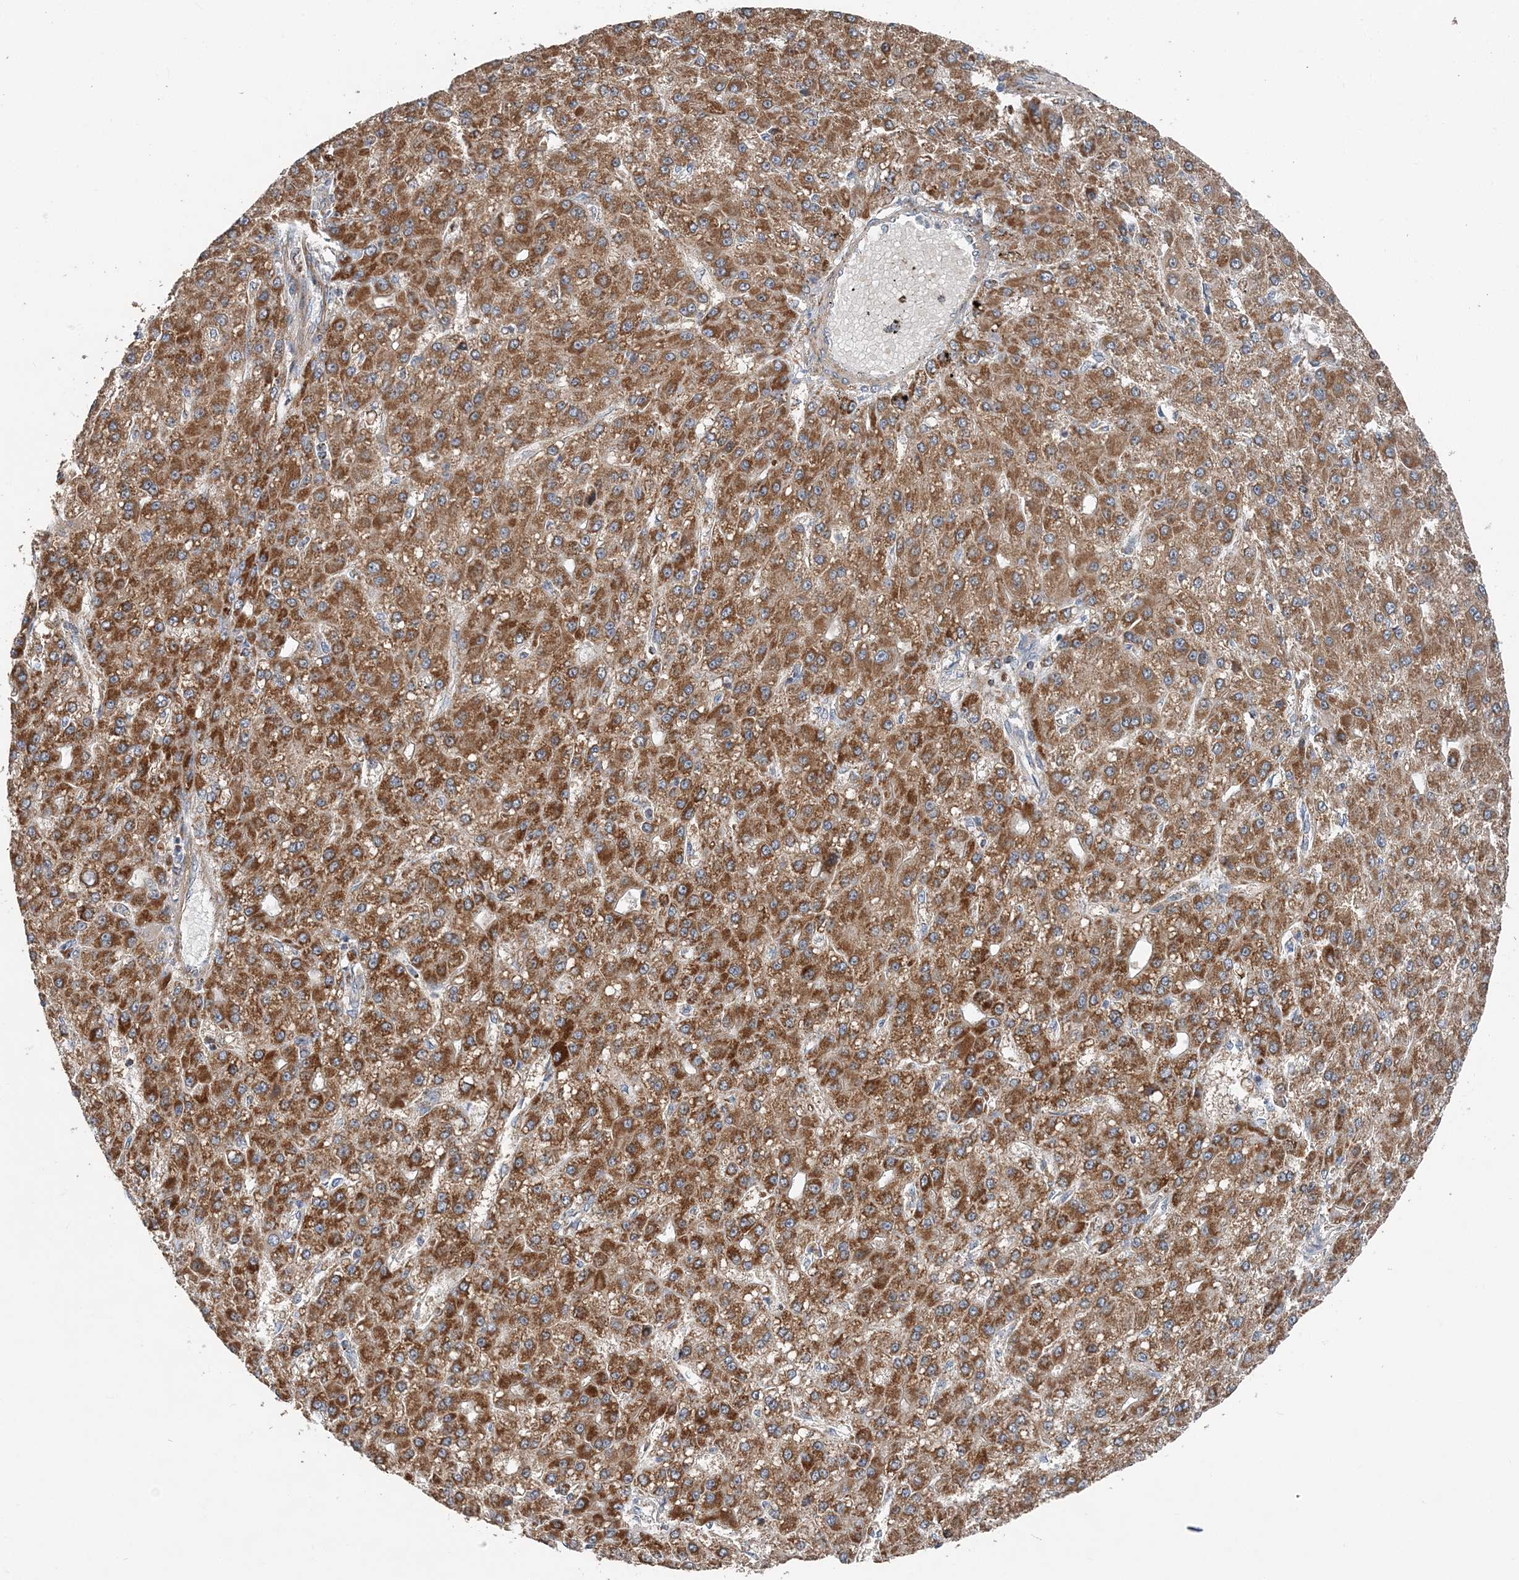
{"staining": {"intensity": "strong", "quantity": ">75%", "location": "cytoplasmic/membranous"}, "tissue": "liver cancer", "cell_type": "Tumor cells", "image_type": "cancer", "snomed": [{"axis": "morphology", "description": "Carcinoma, Hepatocellular, NOS"}, {"axis": "topography", "description": "Liver"}], "caption": "IHC of liver hepatocellular carcinoma demonstrates high levels of strong cytoplasmic/membranous staining in about >75% of tumor cells.", "gene": "SPRY2", "patient": {"sex": "male", "age": 67}}